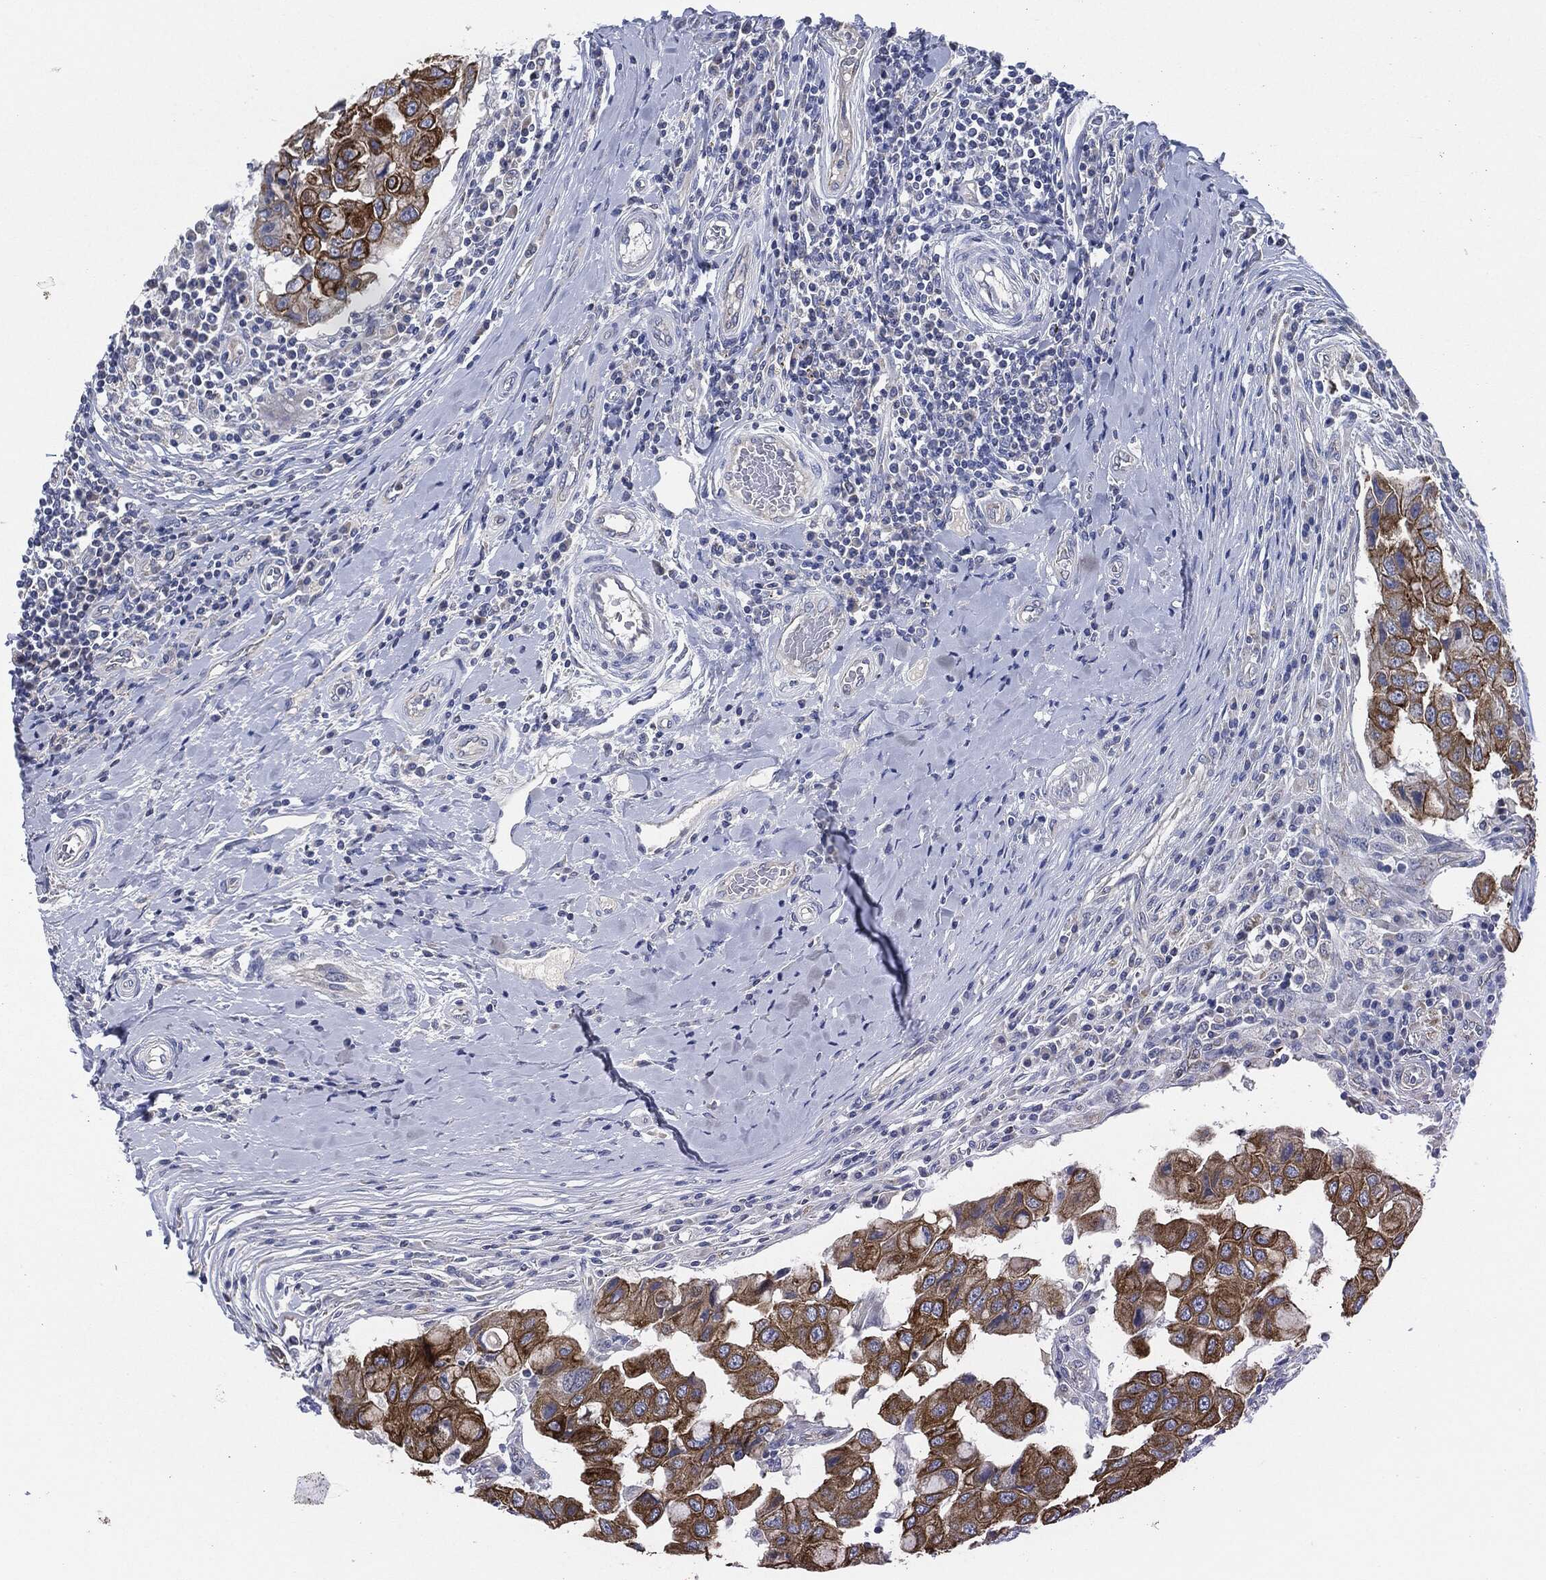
{"staining": {"intensity": "moderate", "quantity": "25%-75%", "location": "cytoplasmic/membranous"}, "tissue": "breast cancer", "cell_type": "Tumor cells", "image_type": "cancer", "snomed": [{"axis": "morphology", "description": "Duct carcinoma"}, {"axis": "topography", "description": "Breast"}], "caption": "Immunohistochemical staining of human infiltrating ductal carcinoma (breast) demonstrates medium levels of moderate cytoplasmic/membranous protein positivity in about 25%-75% of tumor cells.", "gene": "SHROOM2", "patient": {"sex": "female", "age": 27}}